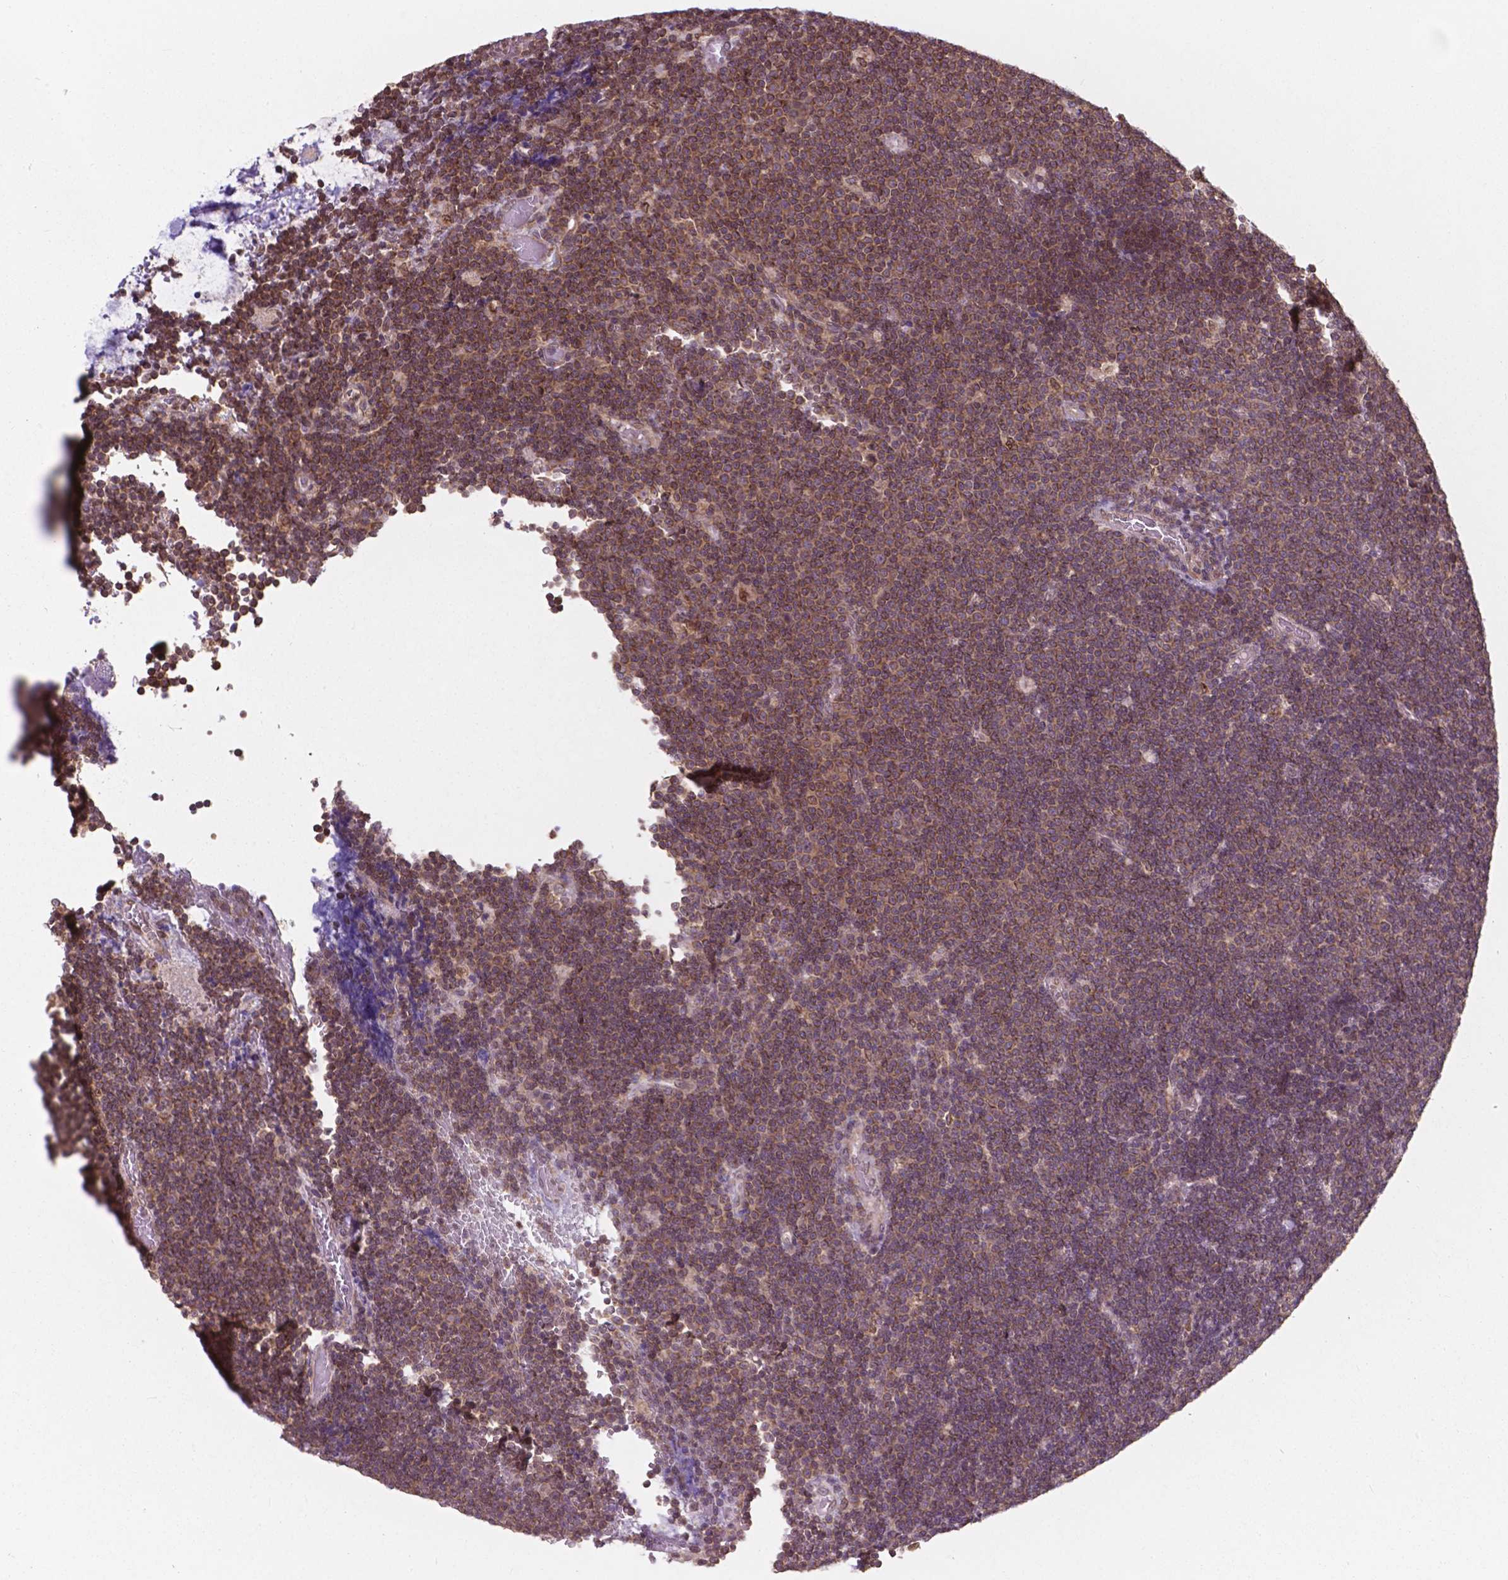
{"staining": {"intensity": "moderate", "quantity": "<25%", "location": "cytoplasmic/membranous"}, "tissue": "lymphoma", "cell_type": "Tumor cells", "image_type": "cancer", "snomed": [{"axis": "morphology", "description": "Malignant lymphoma, non-Hodgkin's type, Low grade"}, {"axis": "topography", "description": "Brain"}], "caption": "The histopathology image reveals a brown stain indicating the presence of a protein in the cytoplasmic/membranous of tumor cells in malignant lymphoma, non-Hodgkin's type (low-grade). (brown staining indicates protein expression, while blue staining denotes nuclei).", "gene": "MRPL33", "patient": {"sex": "female", "age": 66}}